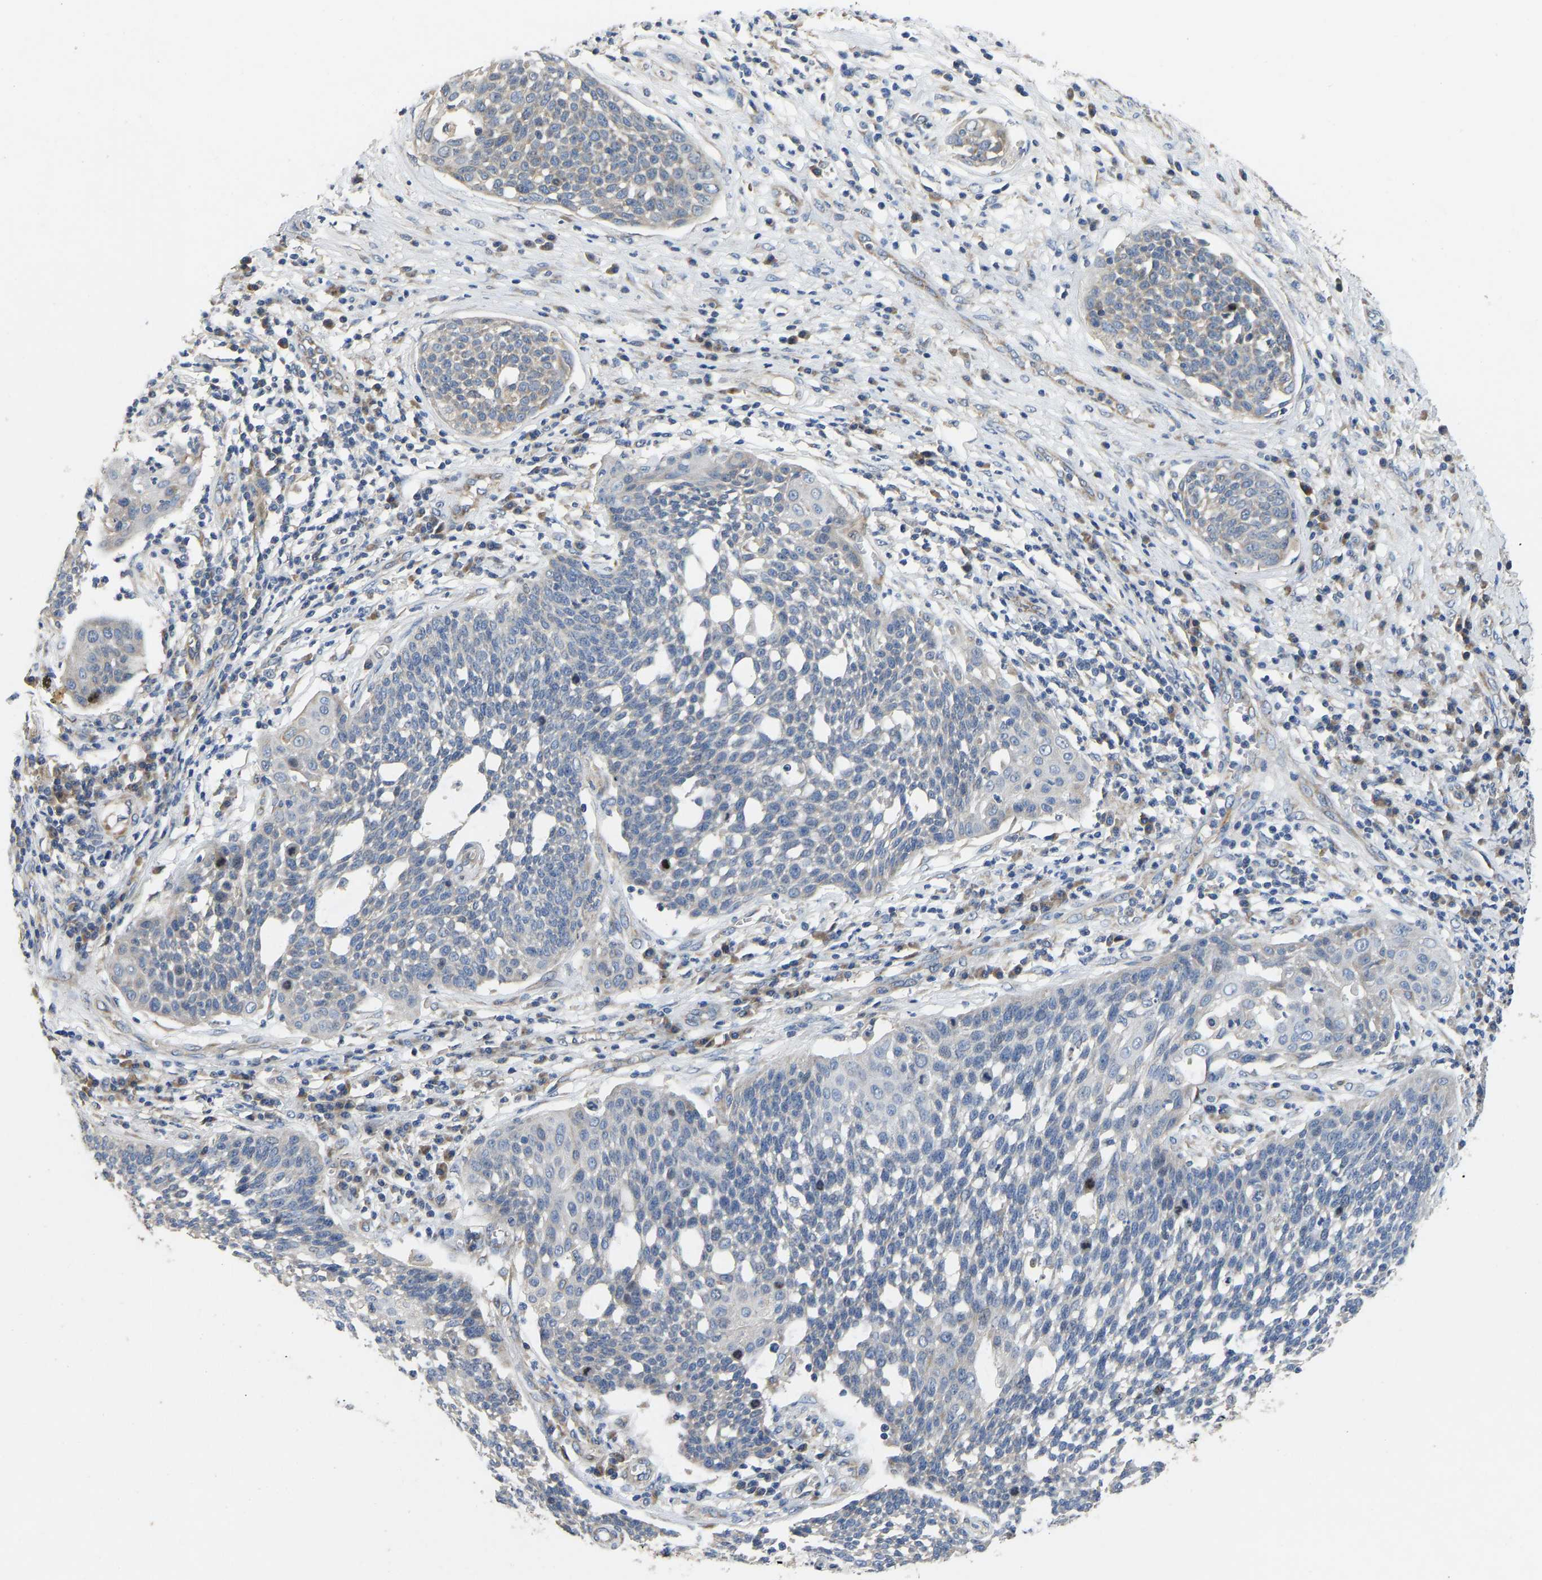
{"staining": {"intensity": "negative", "quantity": "none", "location": "none"}, "tissue": "cervical cancer", "cell_type": "Tumor cells", "image_type": "cancer", "snomed": [{"axis": "morphology", "description": "Squamous cell carcinoma, NOS"}, {"axis": "topography", "description": "Cervix"}], "caption": "Immunohistochemical staining of human cervical cancer displays no significant expression in tumor cells. Brightfield microscopy of immunohistochemistry (IHC) stained with DAB (3,3'-diaminobenzidine) (brown) and hematoxylin (blue), captured at high magnification.", "gene": "TMEM150A", "patient": {"sex": "female", "age": 34}}